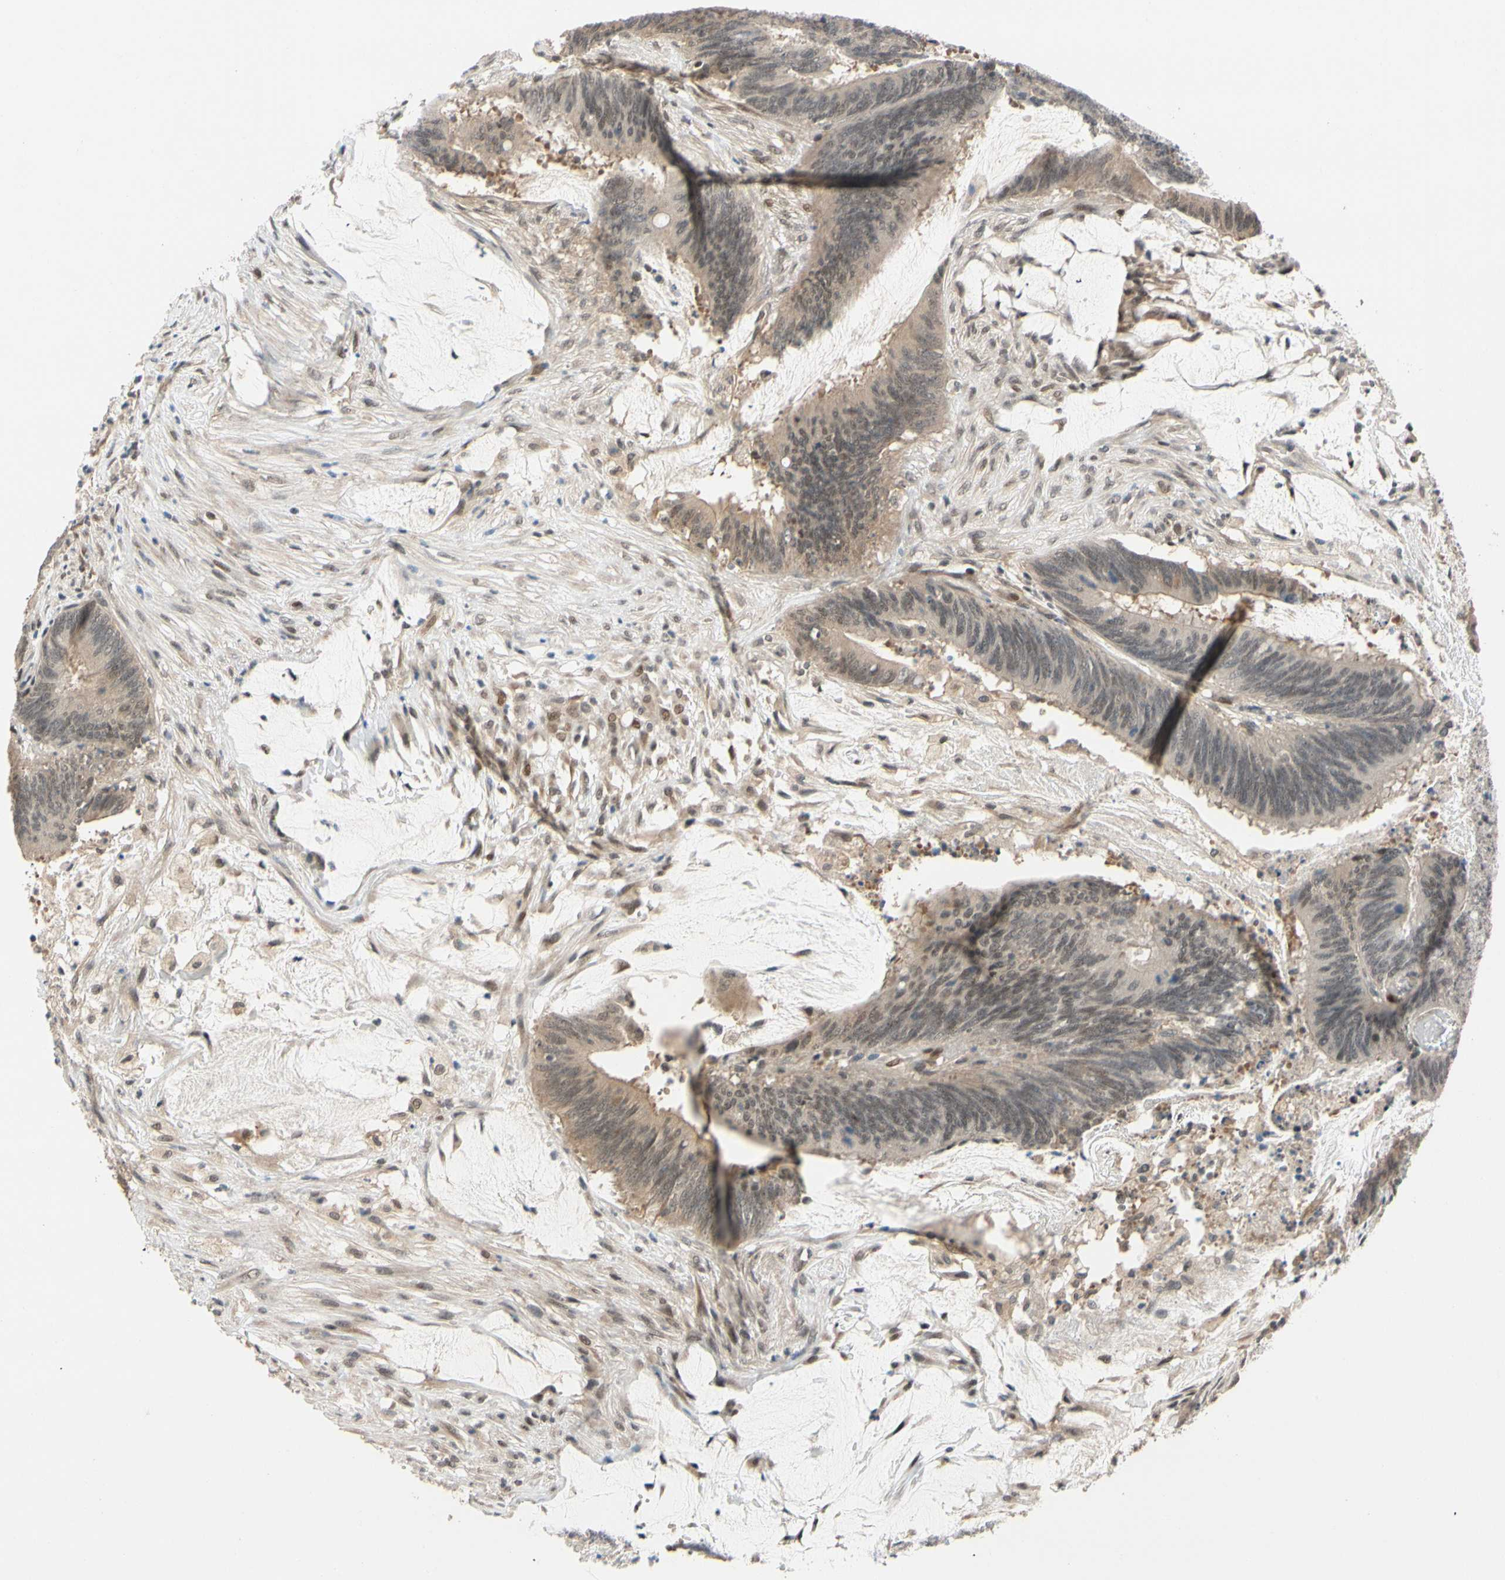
{"staining": {"intensity": "weak", "quantity": "25%-75%", "location": "cytoplasmic/membranous,nuclear"}, "tissue": "colorectal cancer", "cell_type": "Tumor cells", "image_type": "cancer", "snomed": [{"axis": "morphology", "description": "Adenocarcinoma, NOS"}, {"axis": "topography", "description": "Rectum"}], "caption": "DAB (3,3'-diaminobenzidine) immunohistochemical staining of human colorectal adenocarcinoma reveals weak cytoplasmic/membranous and nuclear protein positivity in about 25%-75% of tumor cells.", "gene": "TAF4", "patient": {"sex": "female", "age": 66}}